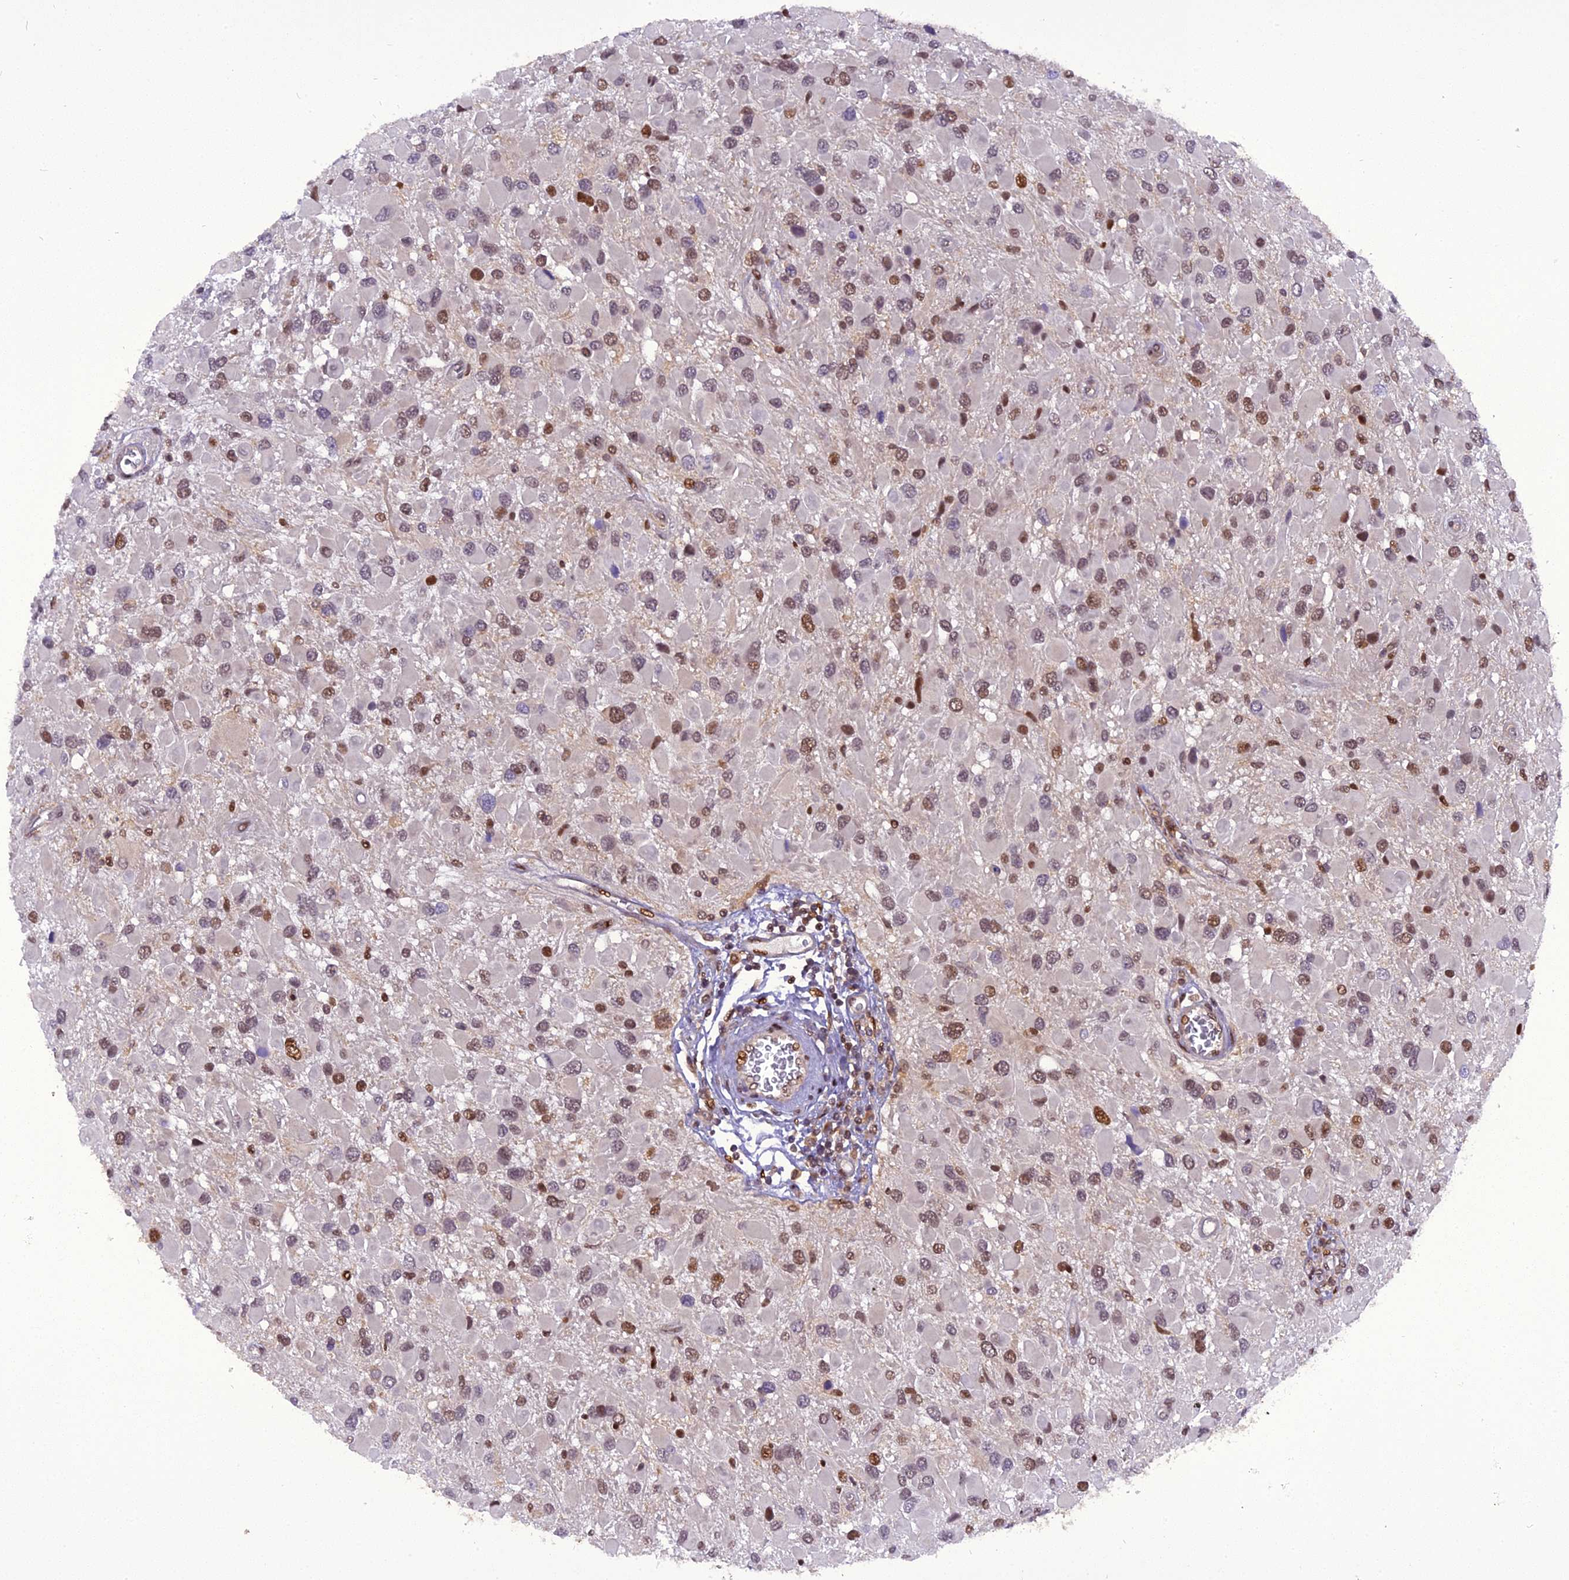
{"staining": {"intensity": "moderate", "quantity": ">75%", "location": "nuclear"}, "tissue": "glioma", "cell_type": "Tumor cells", "image_type": "cancer", "snomed": [{"axis": "morphology", "description": "Glioma, malignant, High grade"}, {"axis": "topography", "description": "Brain"}], "caption": "IHC micrograph of neoplastic tissue: high-grade glioma (malignant) stained using immunohistochemistry (IHC) demonstrates medium levels of moderate protein expression localized specifically in the nuclear of tumor cells, appearing as a nuclear brown color.", "gene": "RABGGTA", "patient": {"sex": "male", "age": 53}}